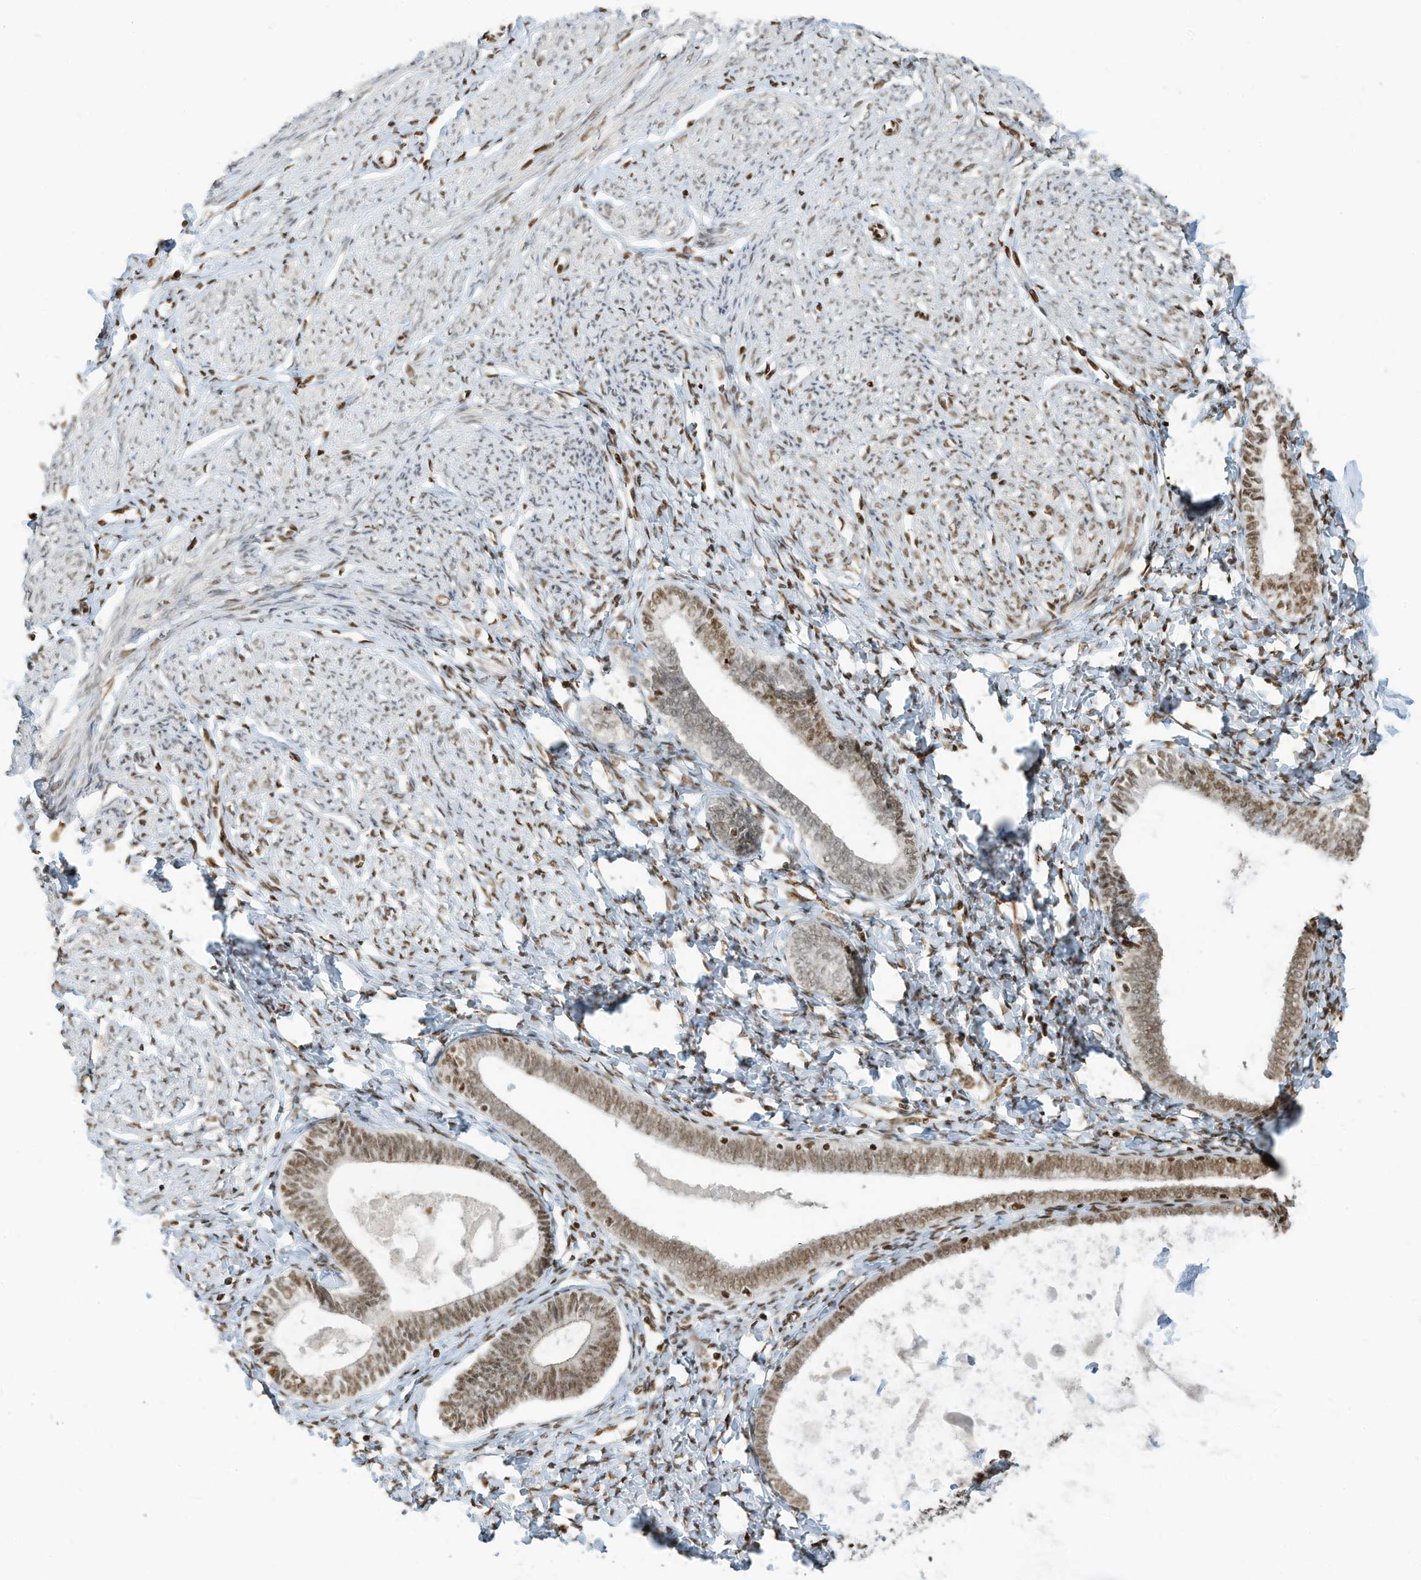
{"staining": {"intensity": "moderate", "quantity": "<25%", "location": "nuclear"}, "tissue": "endometrium", "cell_type": "Cells in endometrial stroma", "image_type": "normal", "snomed": [{"axis": "morphology", "description": "Normal tissue, NOS"}, {"axis": "topography", "description": "Endometrium"}], "caption": "Immunohistochemical staining of normal human endometrium demonstrates moderate nuclear protein expression in about <25% of cells in endometrial stroma.", "gene": "SAMD15", "patient": {"sex": "female", "age": 72}}